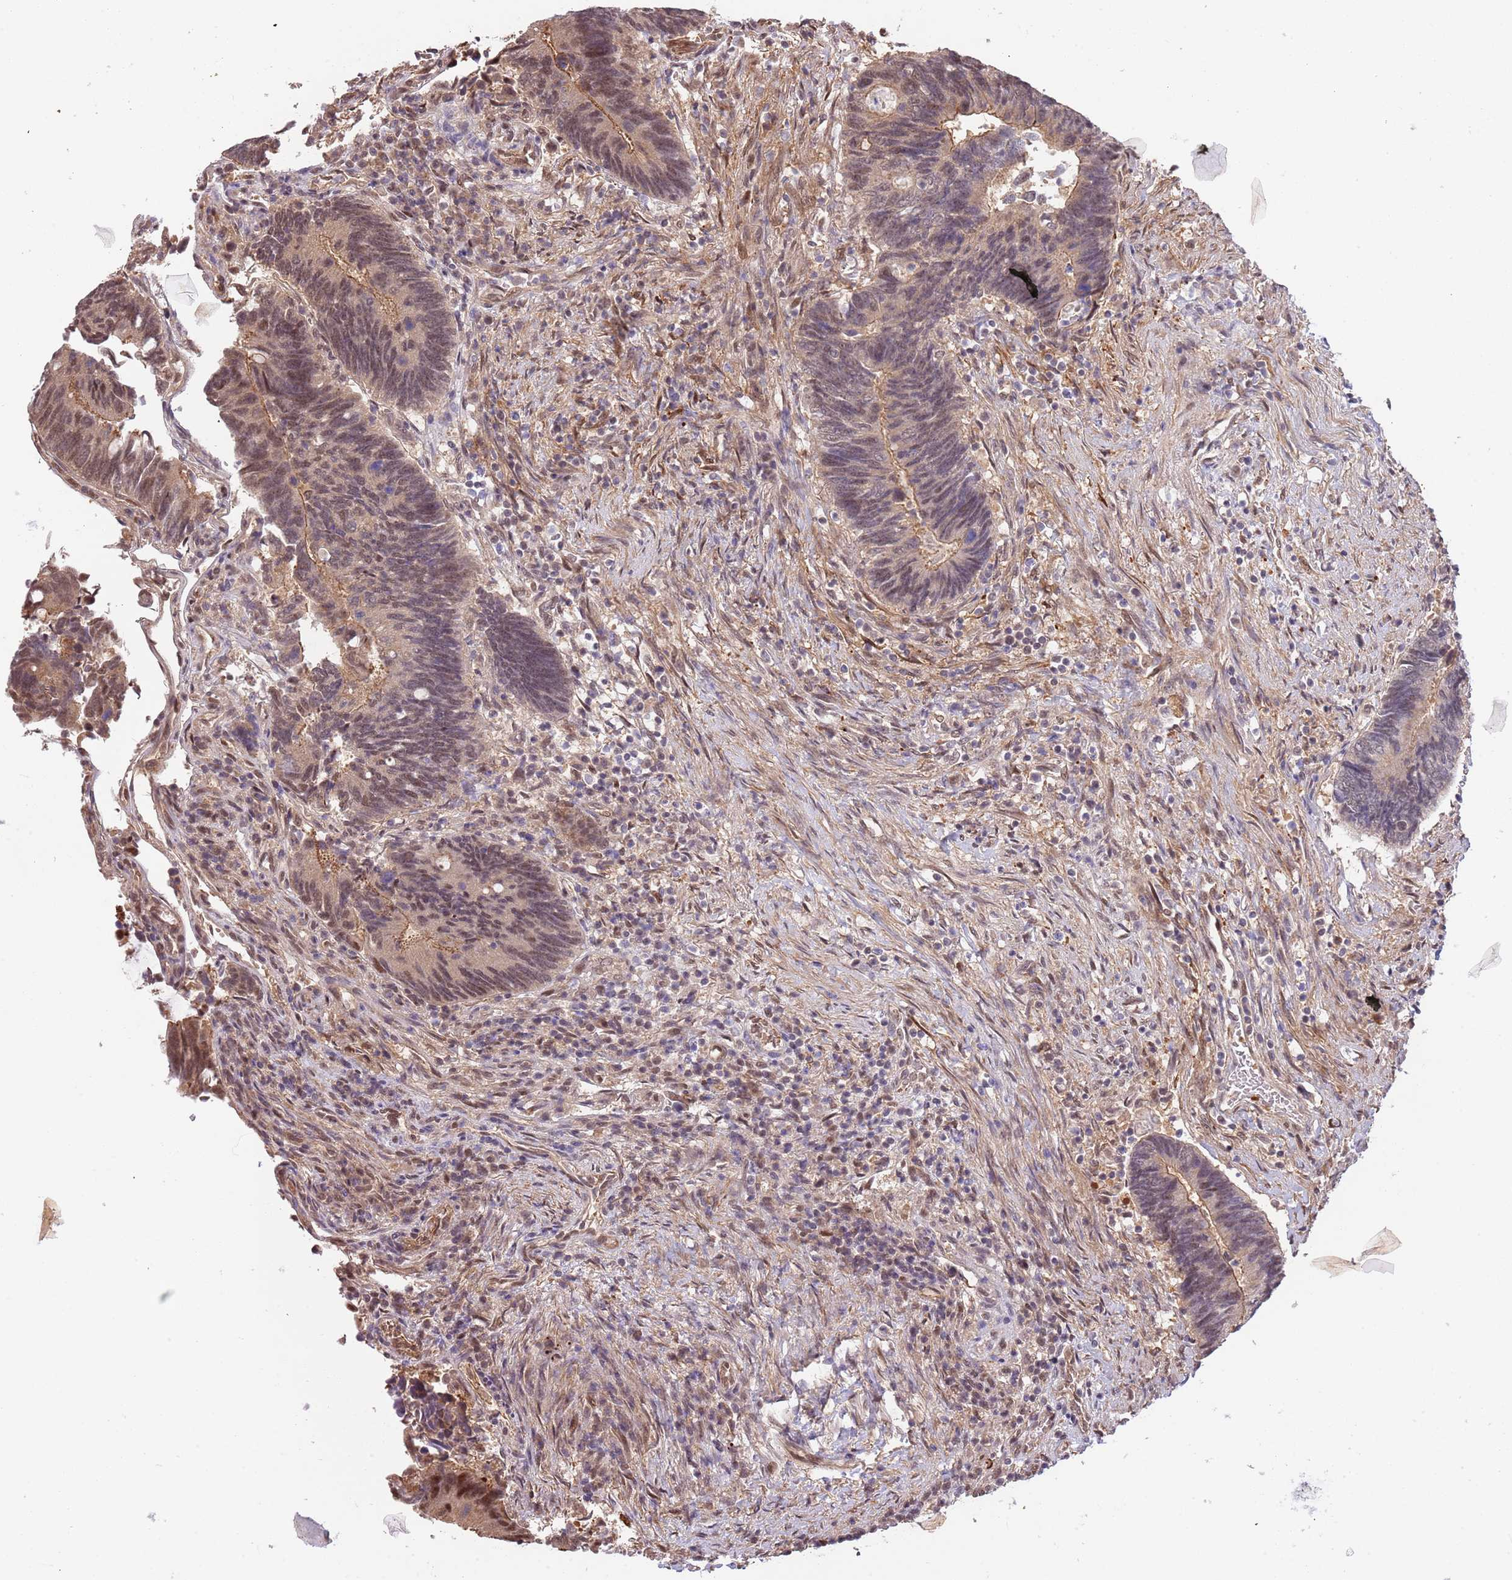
{"staining": {"intensity": "moderate", "quantity": "25%-75%", "location": "cytoplasmic/membranous,nuclear"}, "tissue": "colorectal cancer", "cell_type": "Tumor cells", "image_type": "cancer", "snomed": [{"axis": "morphology", "description": "Adenocarcinoma, NOS"}, {"axis": "topography", "description": "Colon"}], "caption": "Immunohistochemistry image of neoplastic tissue: human colorectal cancer stained using IHC exhibits medium levels of moderate protein expression localized specifically in the cytoplasmic/membranous and nuclear of tumor cells, appearing as a cytoplasmic/membranous and nuclear brown color.", "gene": "PLSCR5", "patient": {"sex": "male", "age": 87}}